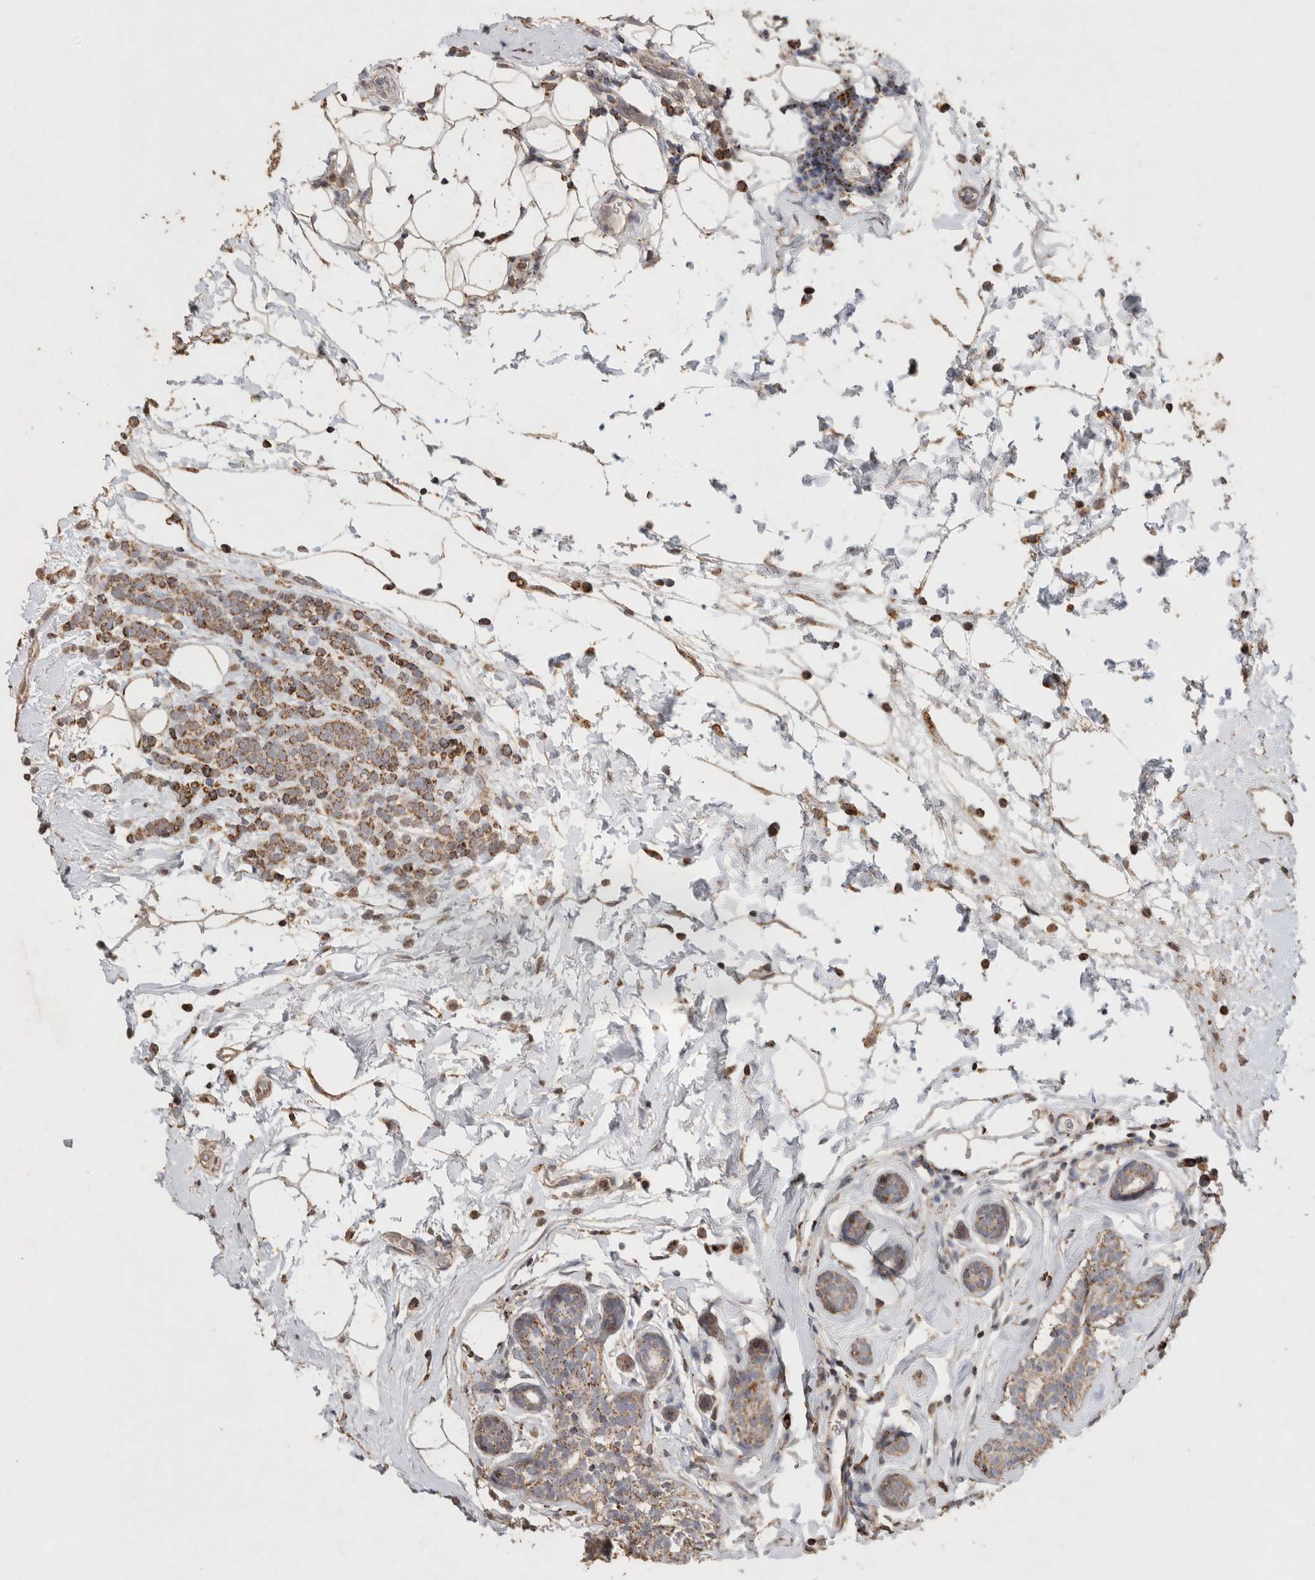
{"staining": {"intensity": "moderate", "quantity": ">75%", "location": "cytoplasmic/membranous"}, "tissue": "breast cancer", "cell_type": "Tumor cells", "image_type": "cancer", "snomed": [{"axis": "morphology", "description": "Lobular carcinoma"}, {"axis": "topography", "description": "Breast"}], "caption": "Tumor cells reveal moderate cytoplasmic/membranous positivity in about >75% of cells in breast cancer. The staining was performed using DAB to visualize the protein expression in brown, while the nuclei were stained in blue with hematoxylin (Magnification: 20x).", "gene": "ACADM", "patient": {"sex": "female", "age": 50}}